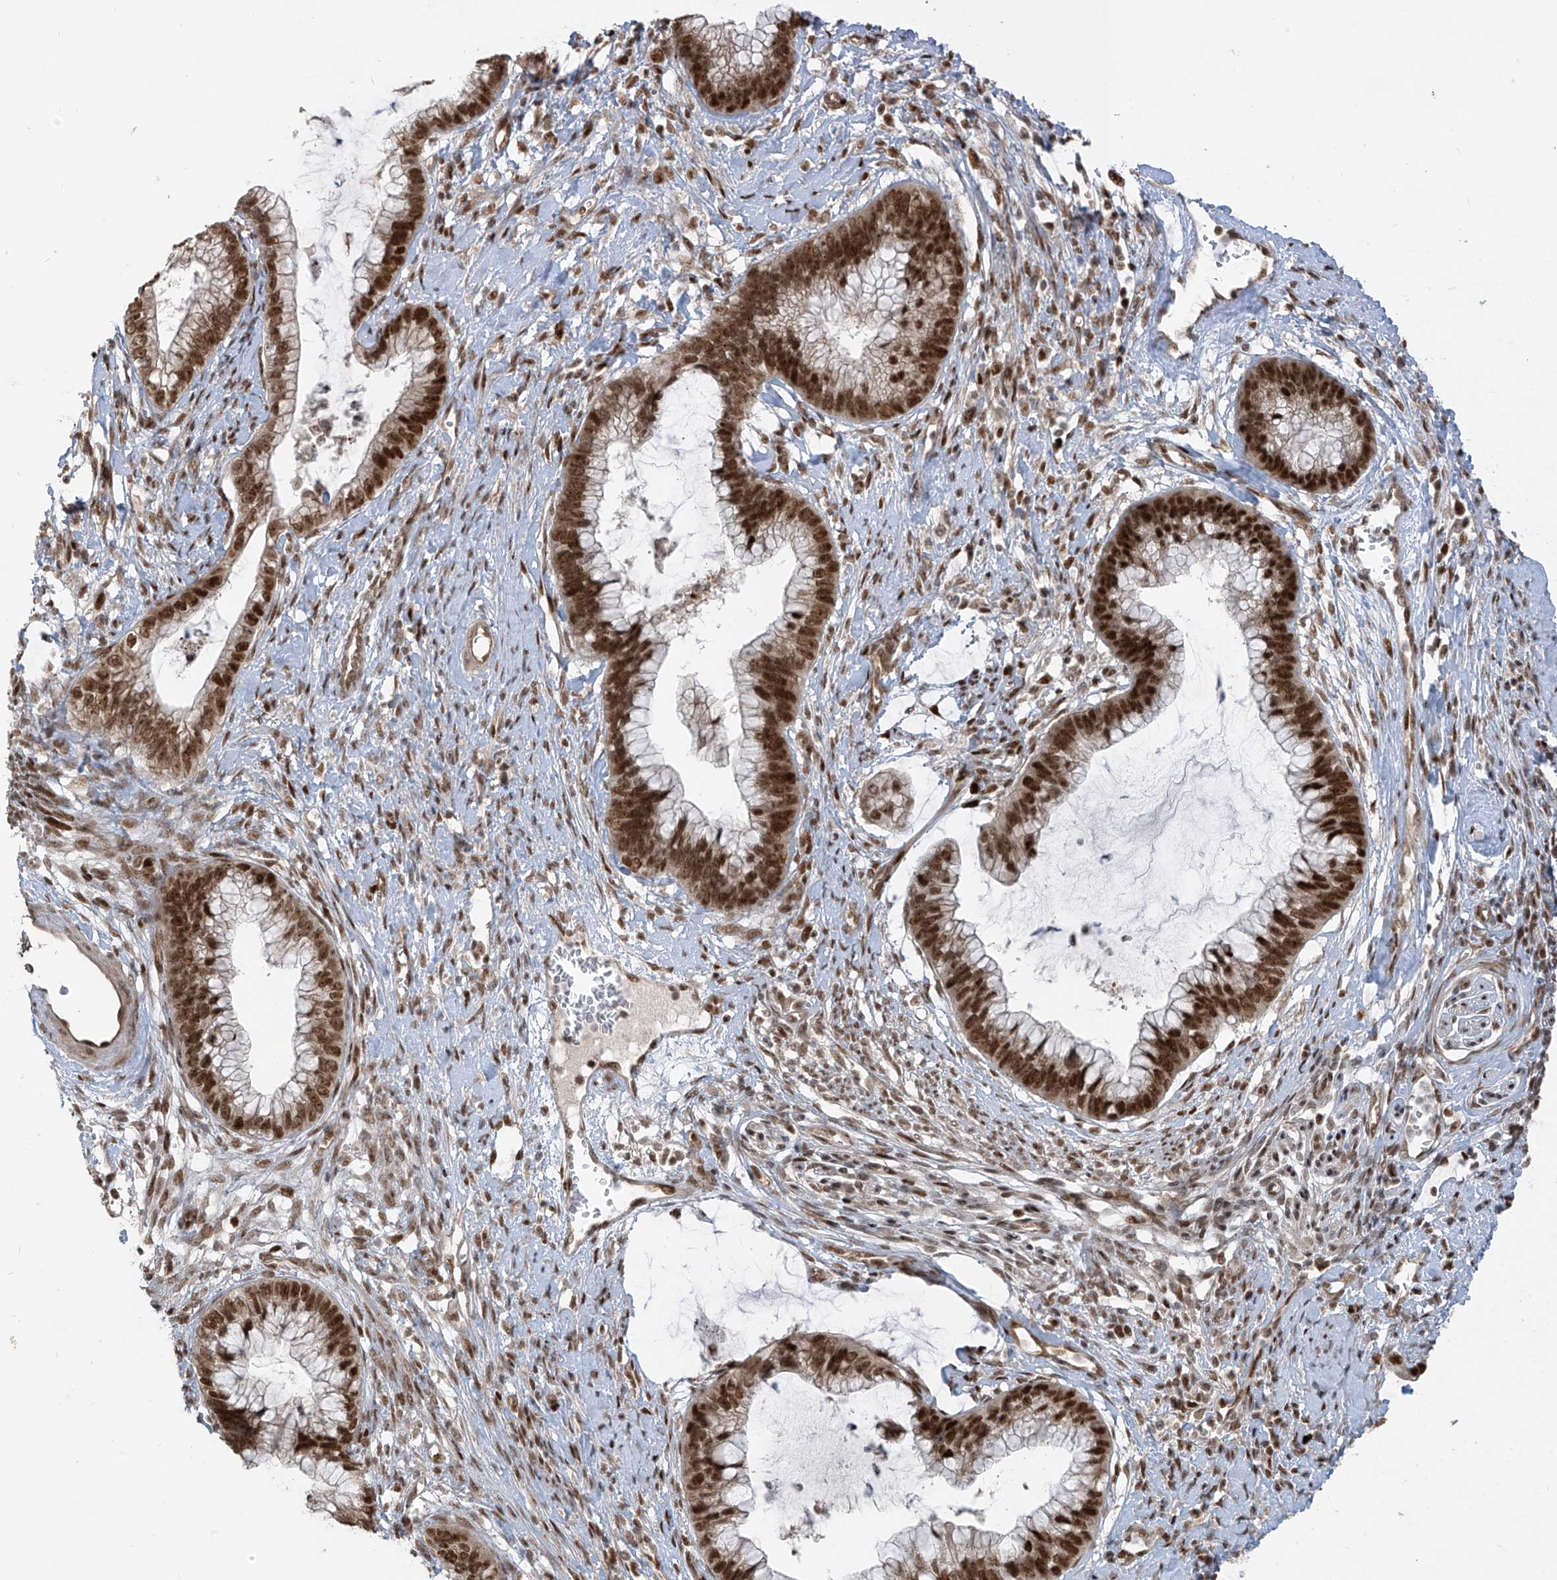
{"staining": {"intensity": "strong", "quantity": ">75%", "location": "nuclear"}, "tissue": "cervical cancer", "cell_type": "Tumor cells", "image_type": "cancer", "snomed": [{"axis": "morphology", "description": "Adenocarcinoma, NOS"}, {"axis": "topography", "description": "Cervix"}], "caption": "This is an image of immunohistochemistry staining of cervical adenocarcinoma, which shows strong expression in the nuclear of tumor cells.", "gene": "ARHGEF3", "patient": {"sex": "female", "age": 44}}